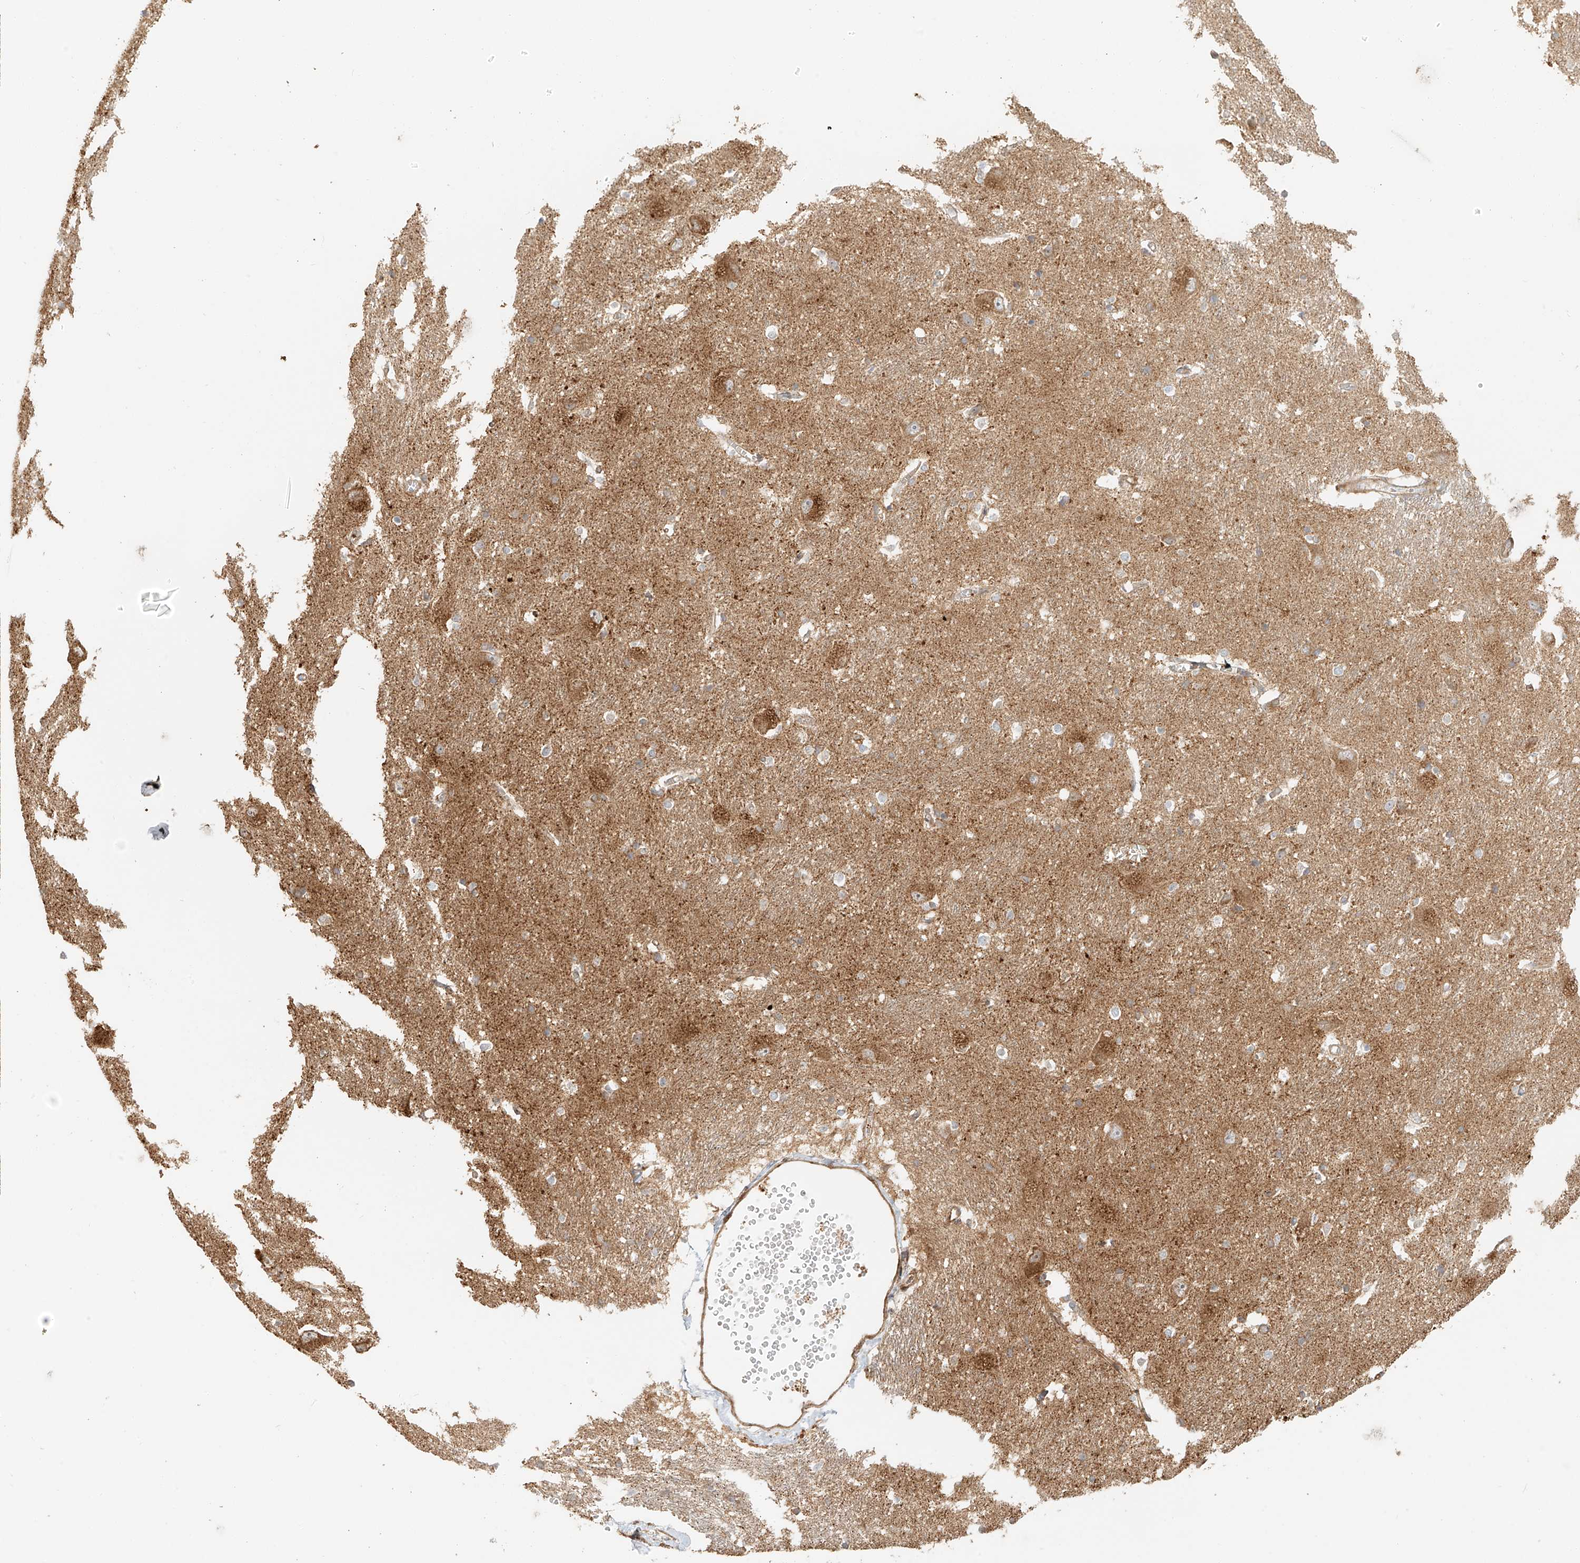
{"staining": {"intensity": "moderate", "quantity": "<25%", "location": "cytoplasmic/membranous"}, "tissue": "caudate", "cell_type": "Glial cells", "image_type": "normal", "snomed": [{"axis": "morphology", "description": "Normal tissue, NOS"}, {"axis": "topography", "description": "Lateral ventricle wall"}], "caption": "The immunohistochemical stain labels moderate cytoplasmic/membranous positivity in glial cells of benign caudate. Using DAB (3,3'-diaminobenzidine) (brown) and hematoxylin (blue) stains, captured at high magnification using brightfield microscopy.", "gene": "MIPEP", "patient": {"sex": "male", "age": 37}}